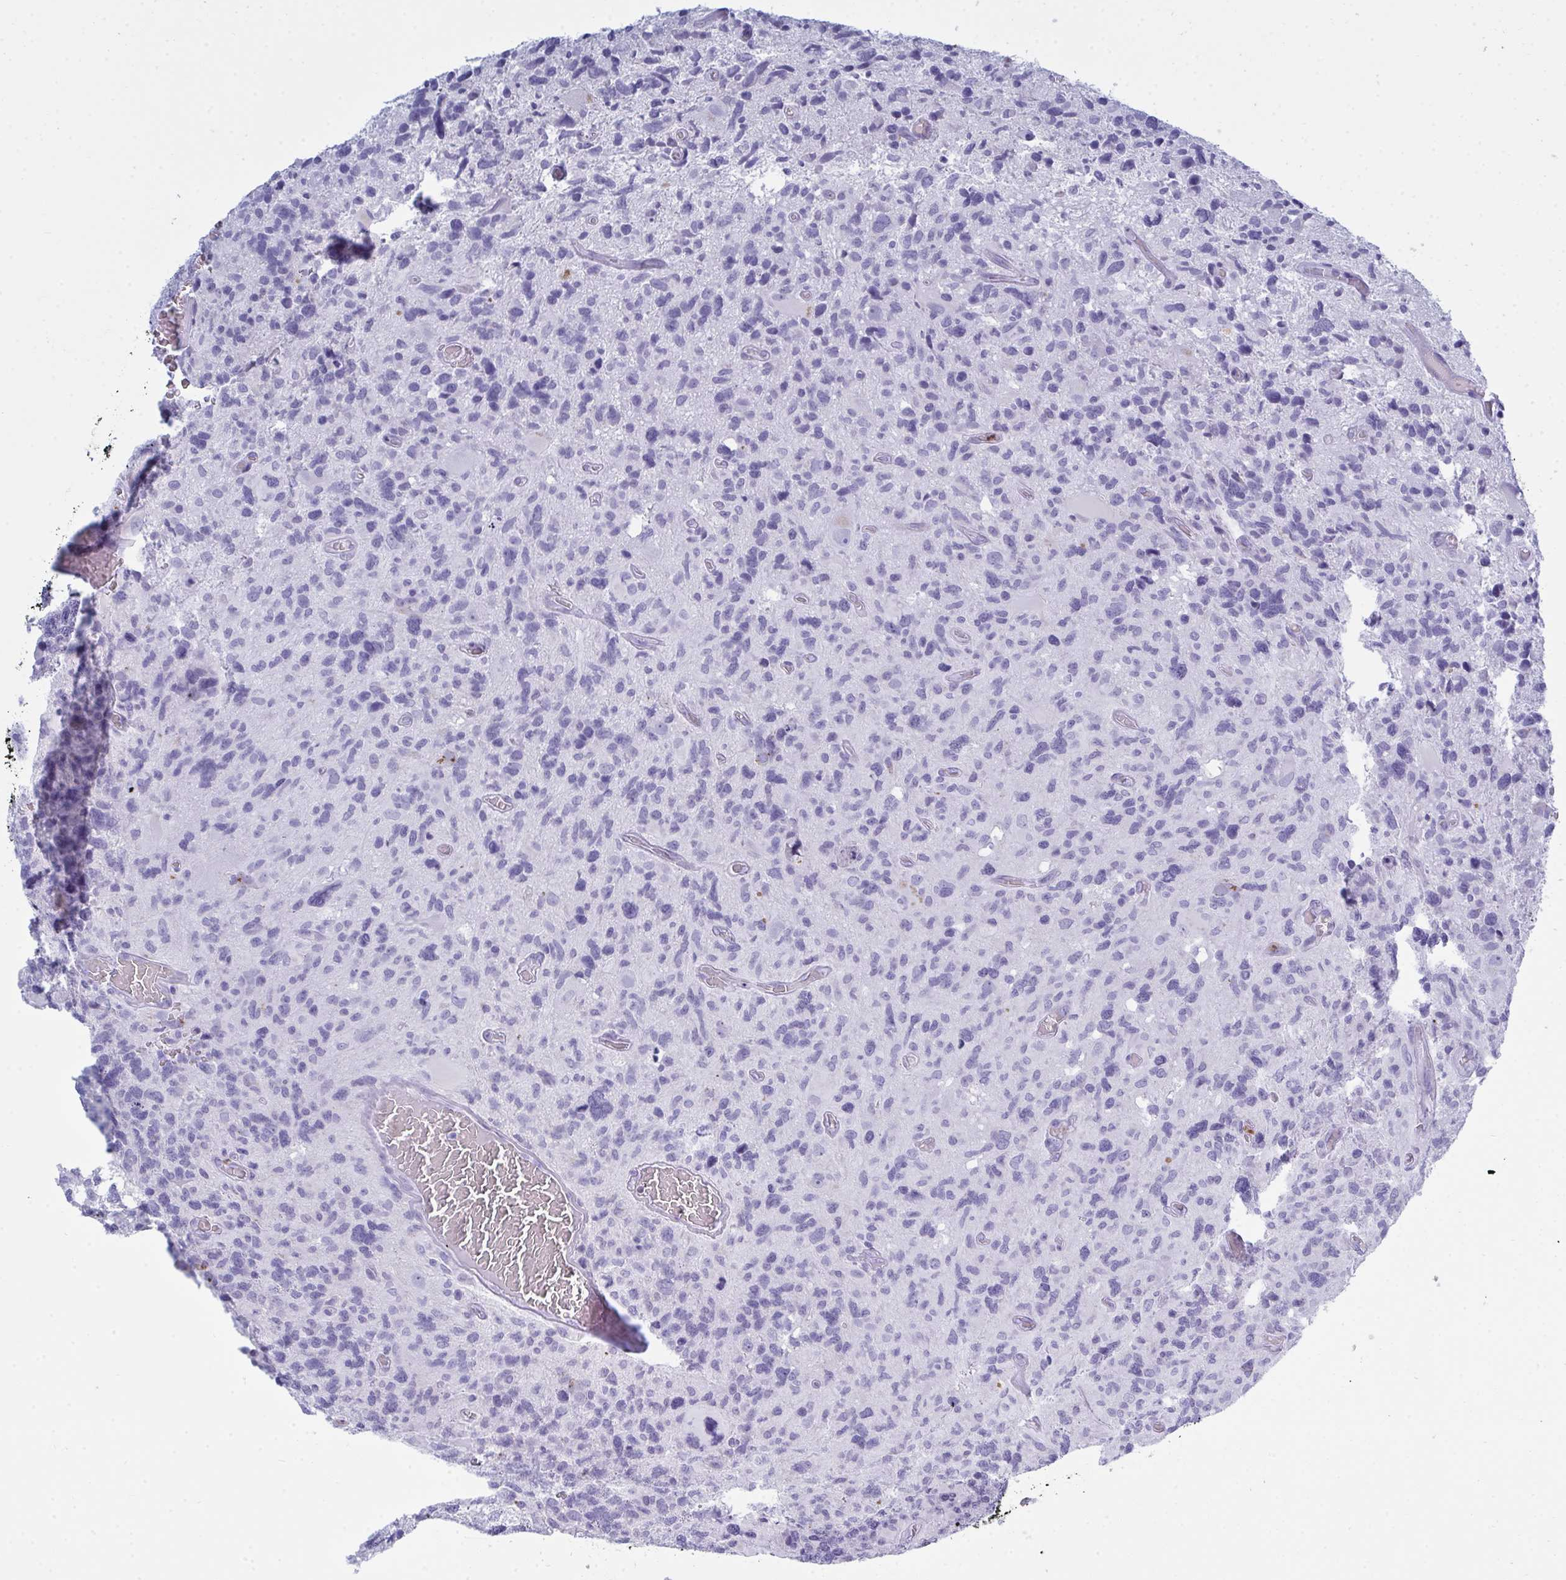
{"staining": {"intensity": "negative", "quantity": "none", "location": "none"}, "tissue": "glioma", "cell_type": "Tumor cells", "image_type": "cancer", "snomed": [{"axis": "morphology", "description": "Glioma, malignant, High grade"}, {"axis": "topography", "description": "Brain"}], "caption": "Immunohistochemical staining of human glioma displays no significant staining in tumor cells.", "gene": "SERPINB10", "patient": {"sex": "male", "age": 49}}